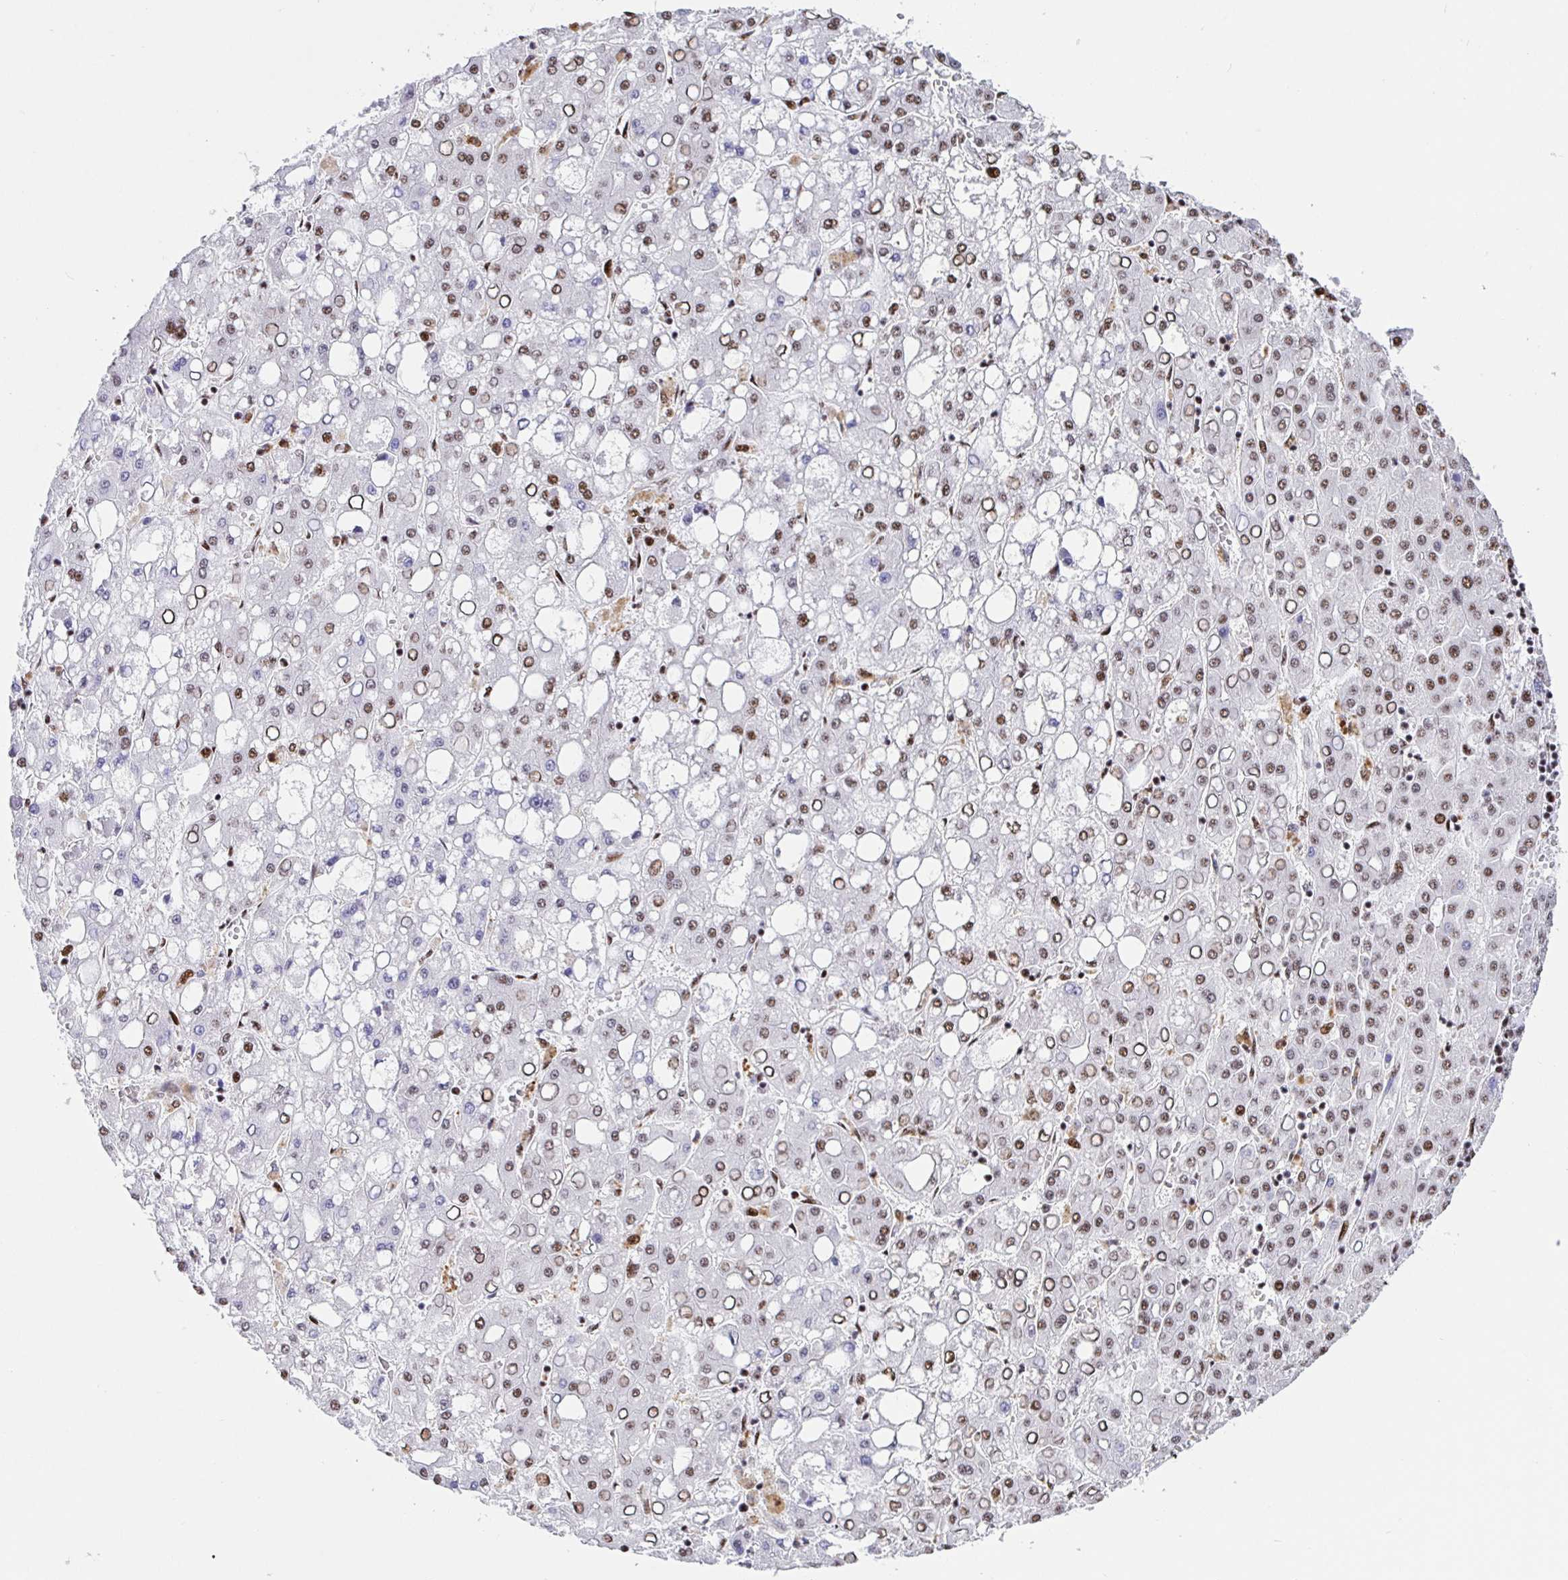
{"staining": {"intensity": "moderate", "quantity": "25%-75%", "location": "nuclear"}, "tissue": "liver cancer", "cell_type": "Tumor cells", "image_type": "cancer", "snomed": [{"axis": "morphology", "description": "Carcinoma, Hepatocellular, NOS"}, {"axis": "topography", "description": "Liver"}], "caption": "Immunohistochemical staining of human liver hepatocellular carcinoma exhibits medium levels of moderate nuclear protein staining in approximately 25%-75% of tumor cells.", "gene": "SETD5", "patient": {"sex": "male", "age": 65}}